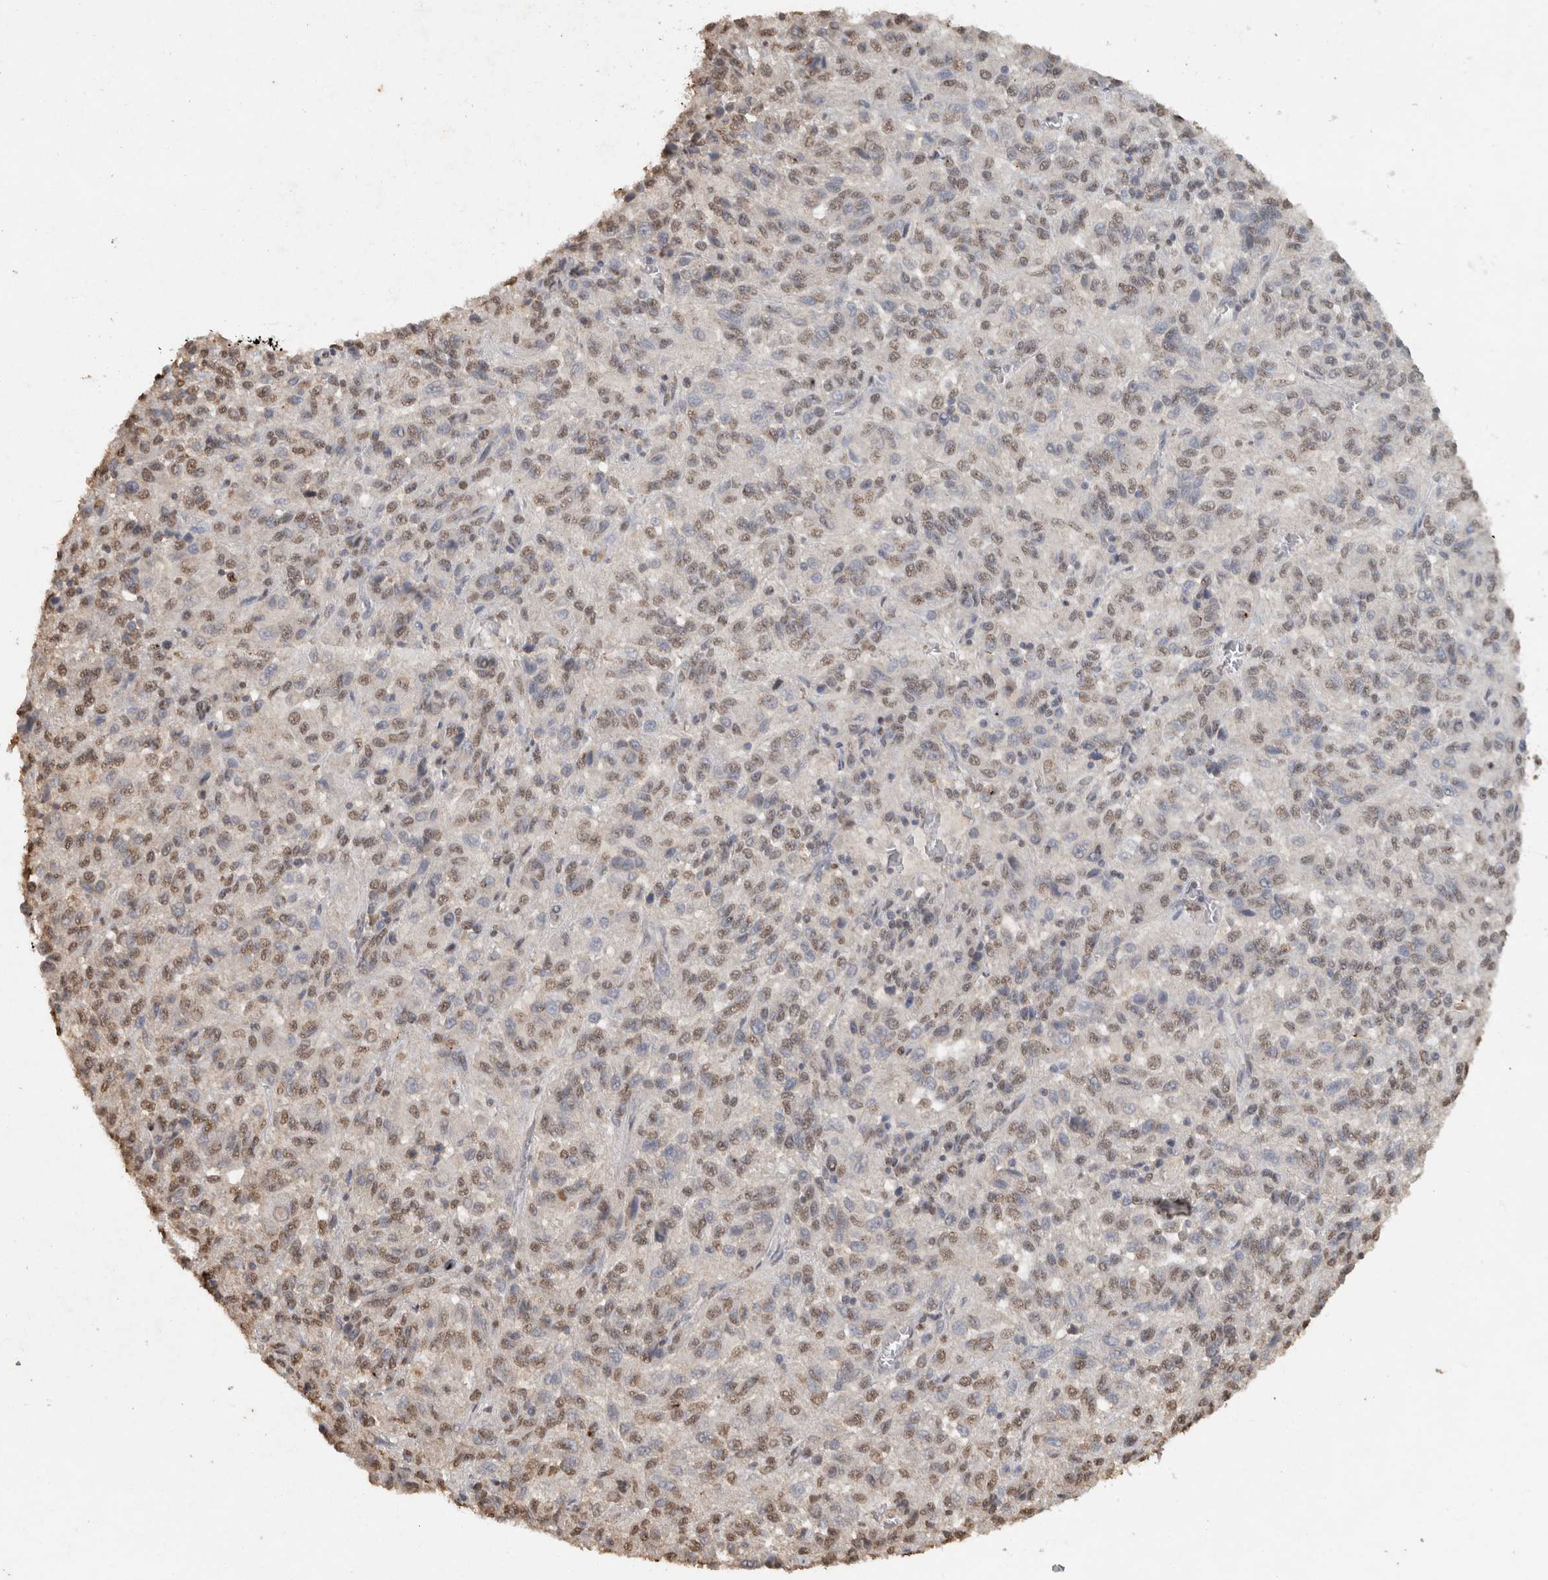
{"staining": {"intensity": "weak", "quantity": ">75%", "location": "nuclear"}, "tissue": "melanoma", "cell_type": "Tumor cells", "image_type": "cancer", "snomed": [{"axis": "morphology", "description": "Malignant melanoma, Metastatic site"}, {"axis": "topography", "description": "Lung"}], "caption": "Immunohistochemistry (IHC) of malignant melanoma (metastatic site) demonstrates low levels of weak nuclear staining in approximately >75% of tumor cells.", "gene": "HAND2", "patient": {"sex": "male", "age": 64}}